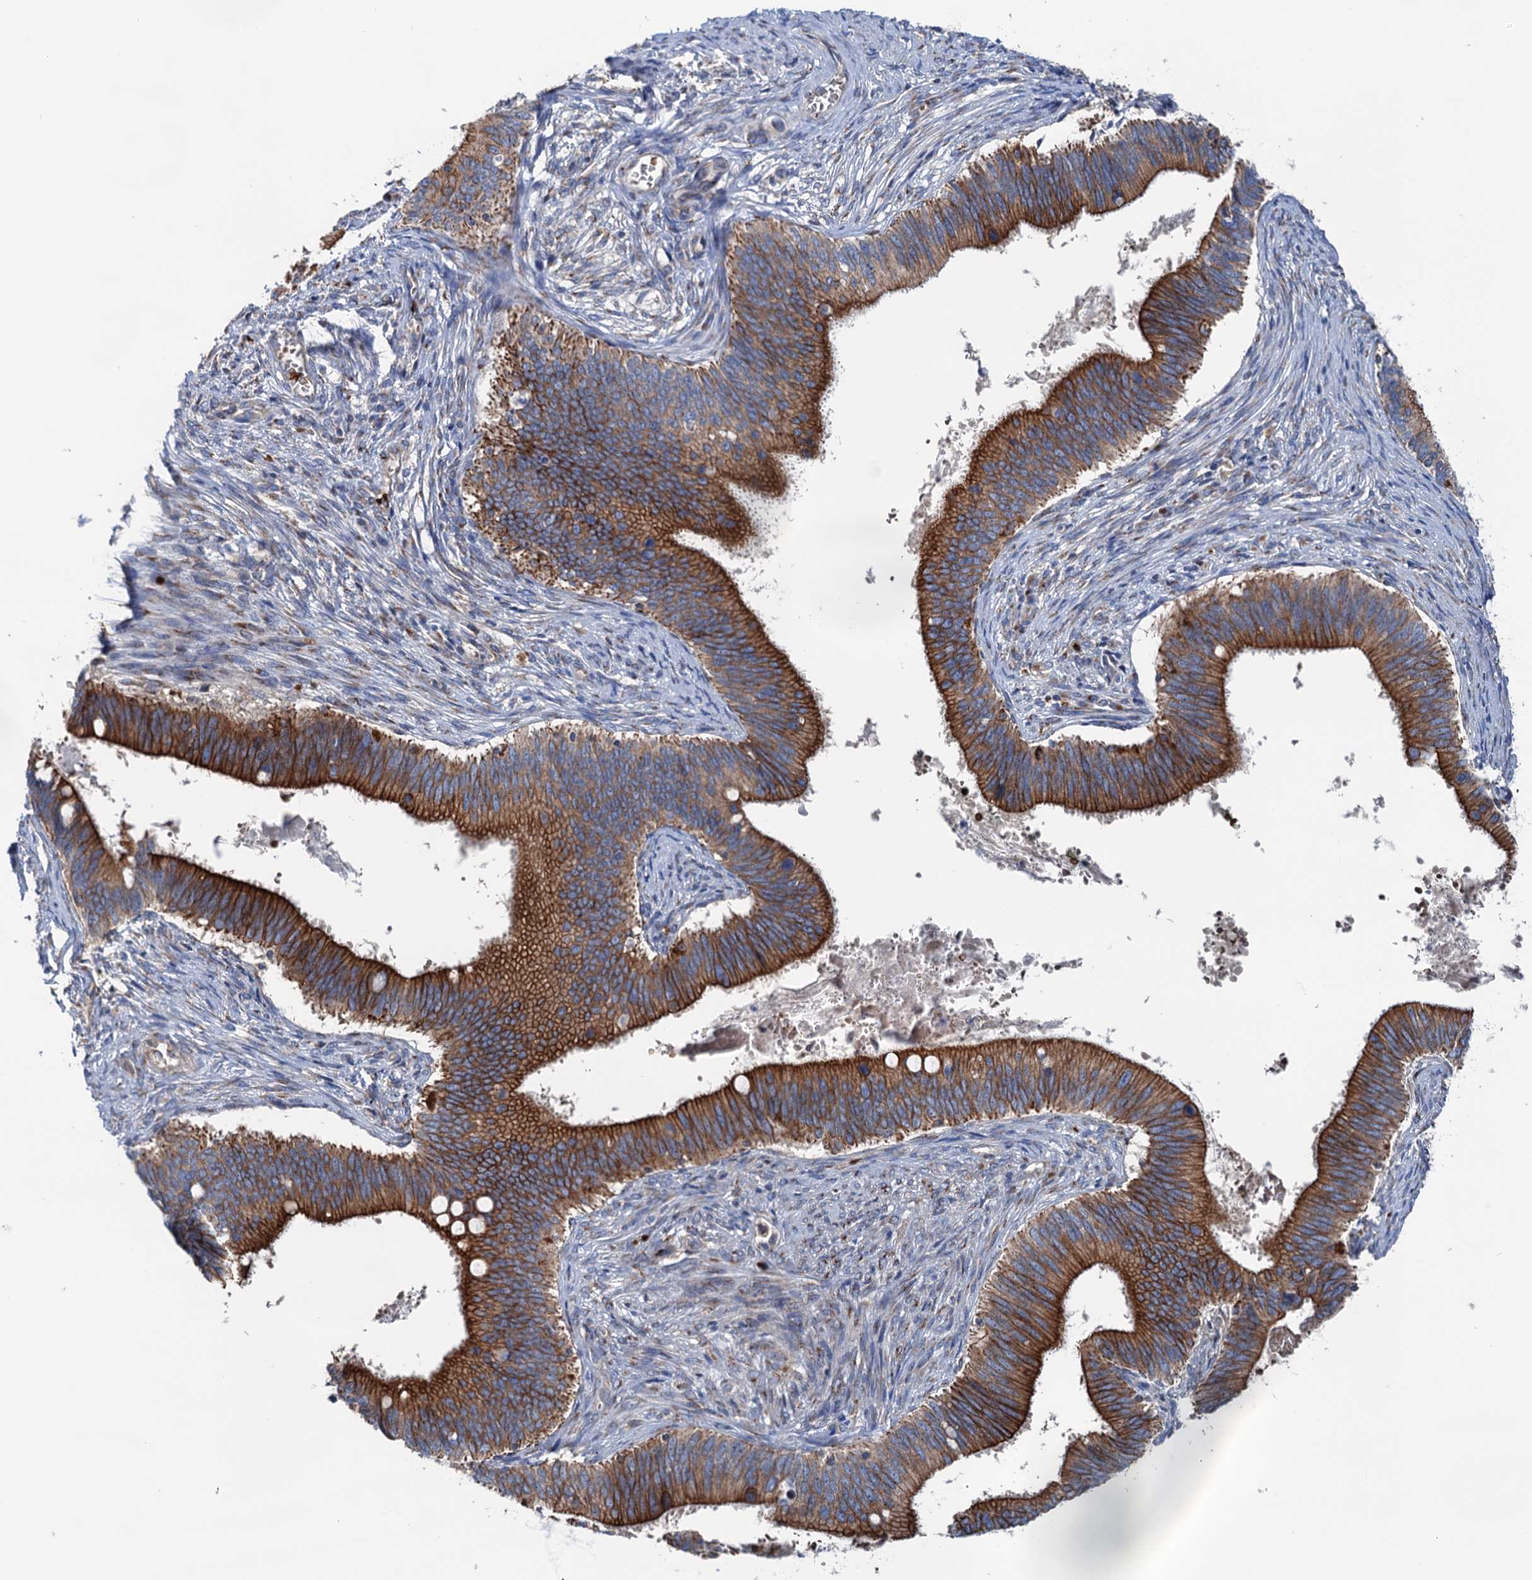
{"staining": {"intensity": "strong", "quantity": ">75%", "location": "cytoplasmic/membranous"}, "tissue": "cervical cancer", "cell_type": "Tumor cells", "image_type": "cancer", "snomed": [{"axis": "morphology", "description": "Adenocarcinoma, NOS"}, {"axis": "topography", "description": "Cervix"}], "caption": "Immunohistochemical staining of cervical cancer (adenocarcinoma) reveals high levels of strong cytoplasmic/membranous protein expression in approximately >75% of tumor cells.", "gene": "EIPR1", "patient": {"sex": "female", "age": 42}}